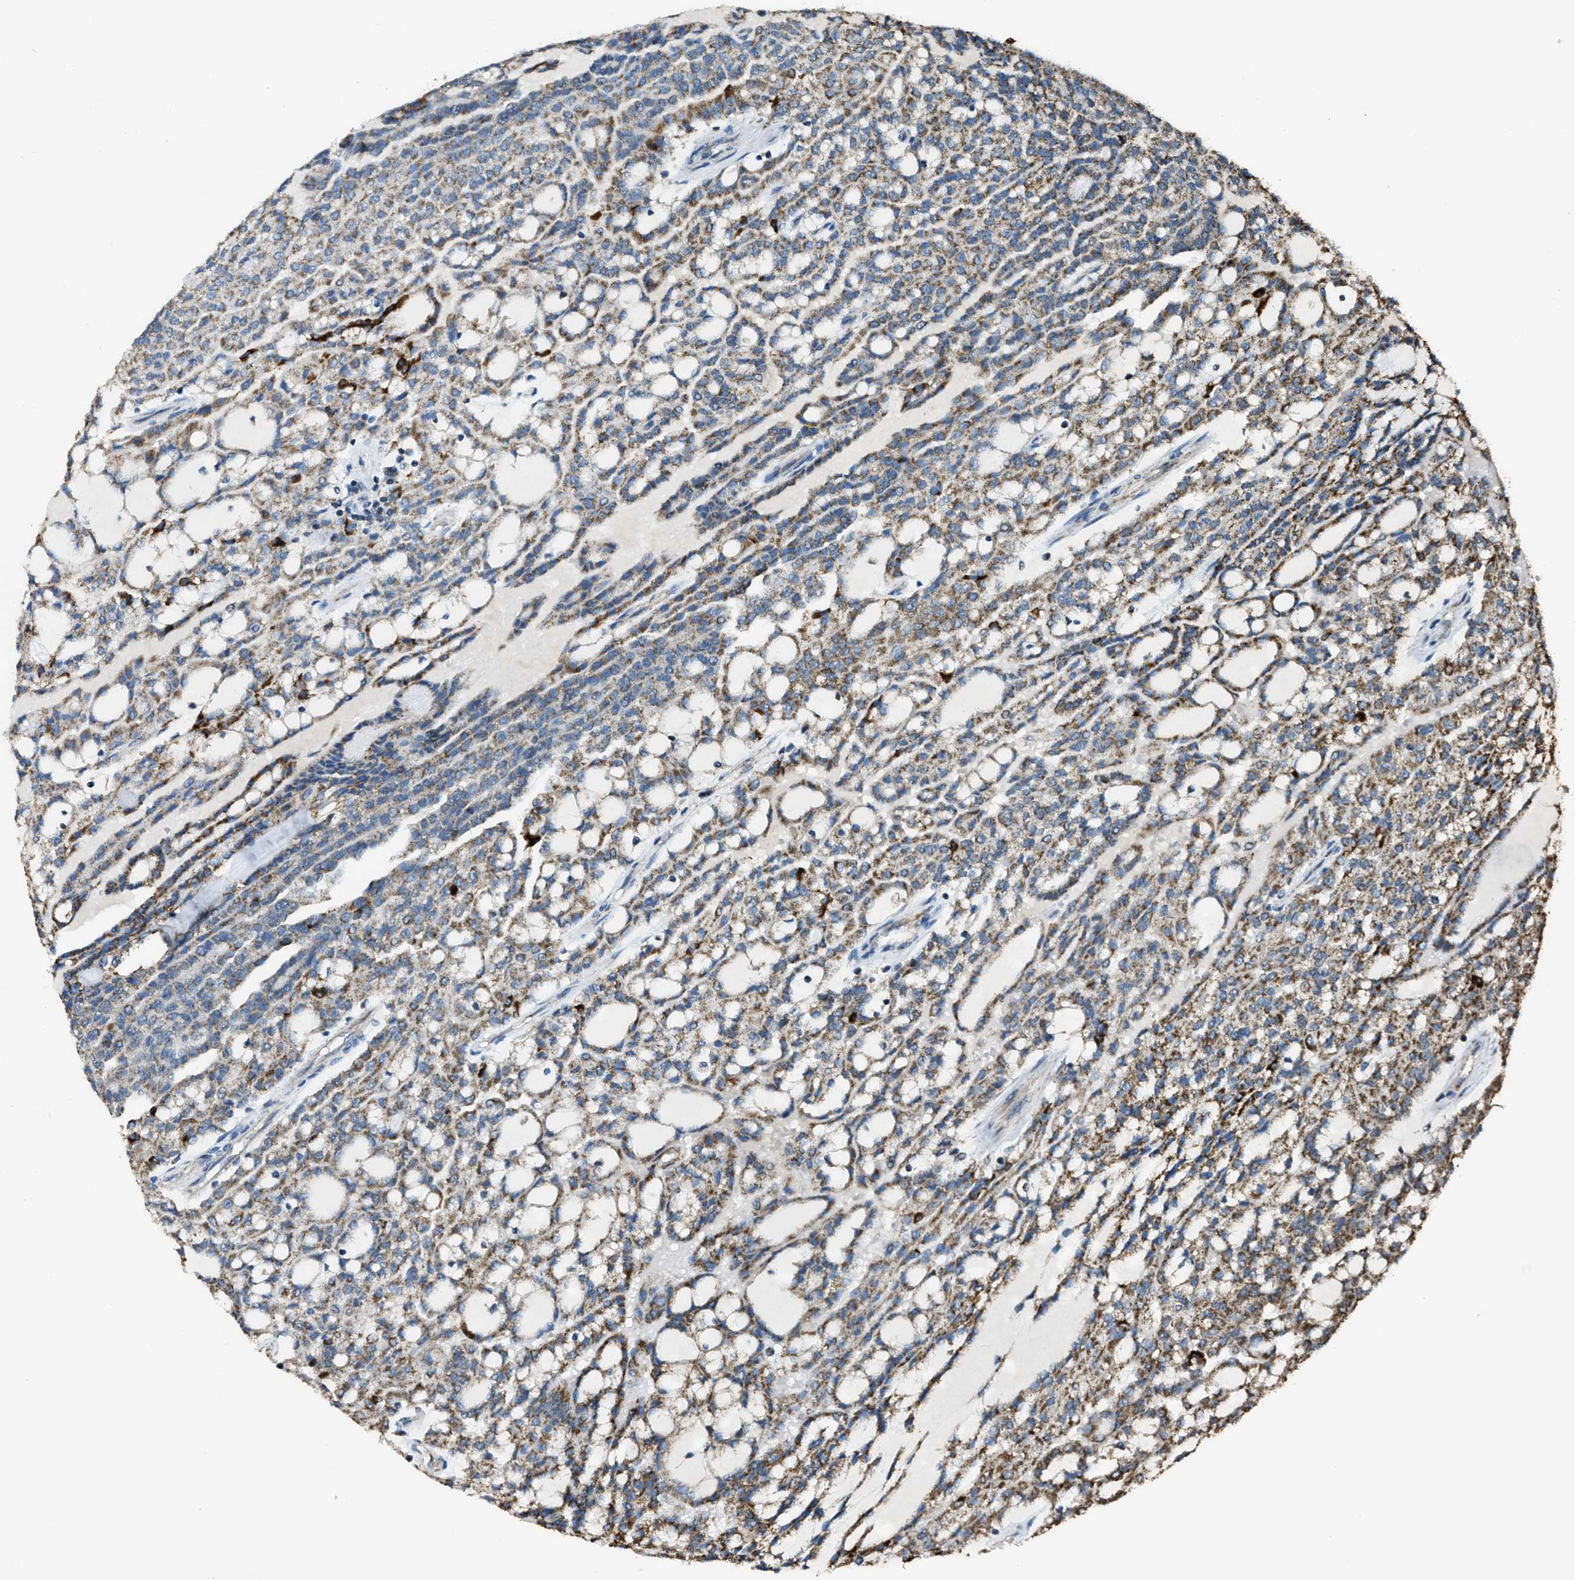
{"staining": {"intensity": "moderate", "quantity": ">75%", "location": "cytoplasmic/membranous"}, "tissue": "renal cancer", "cell_type": "Tumor cells", "image_type": "cancer", "snomed": [{"axis": "morphology", "description": "Adenocarcinoma, NOS"}, {"axis": "topography", "description": "Kidney"}], "caption": "Moderate cytoplasmic/membranous expression for a protein is seen in approximately >75% of tumor cells of renal cancer (adenocarcinoma) using immunohistochemistry (IHC).", "gene": "SLC25A11", "patient": {"sex": "male", "age": 63}}